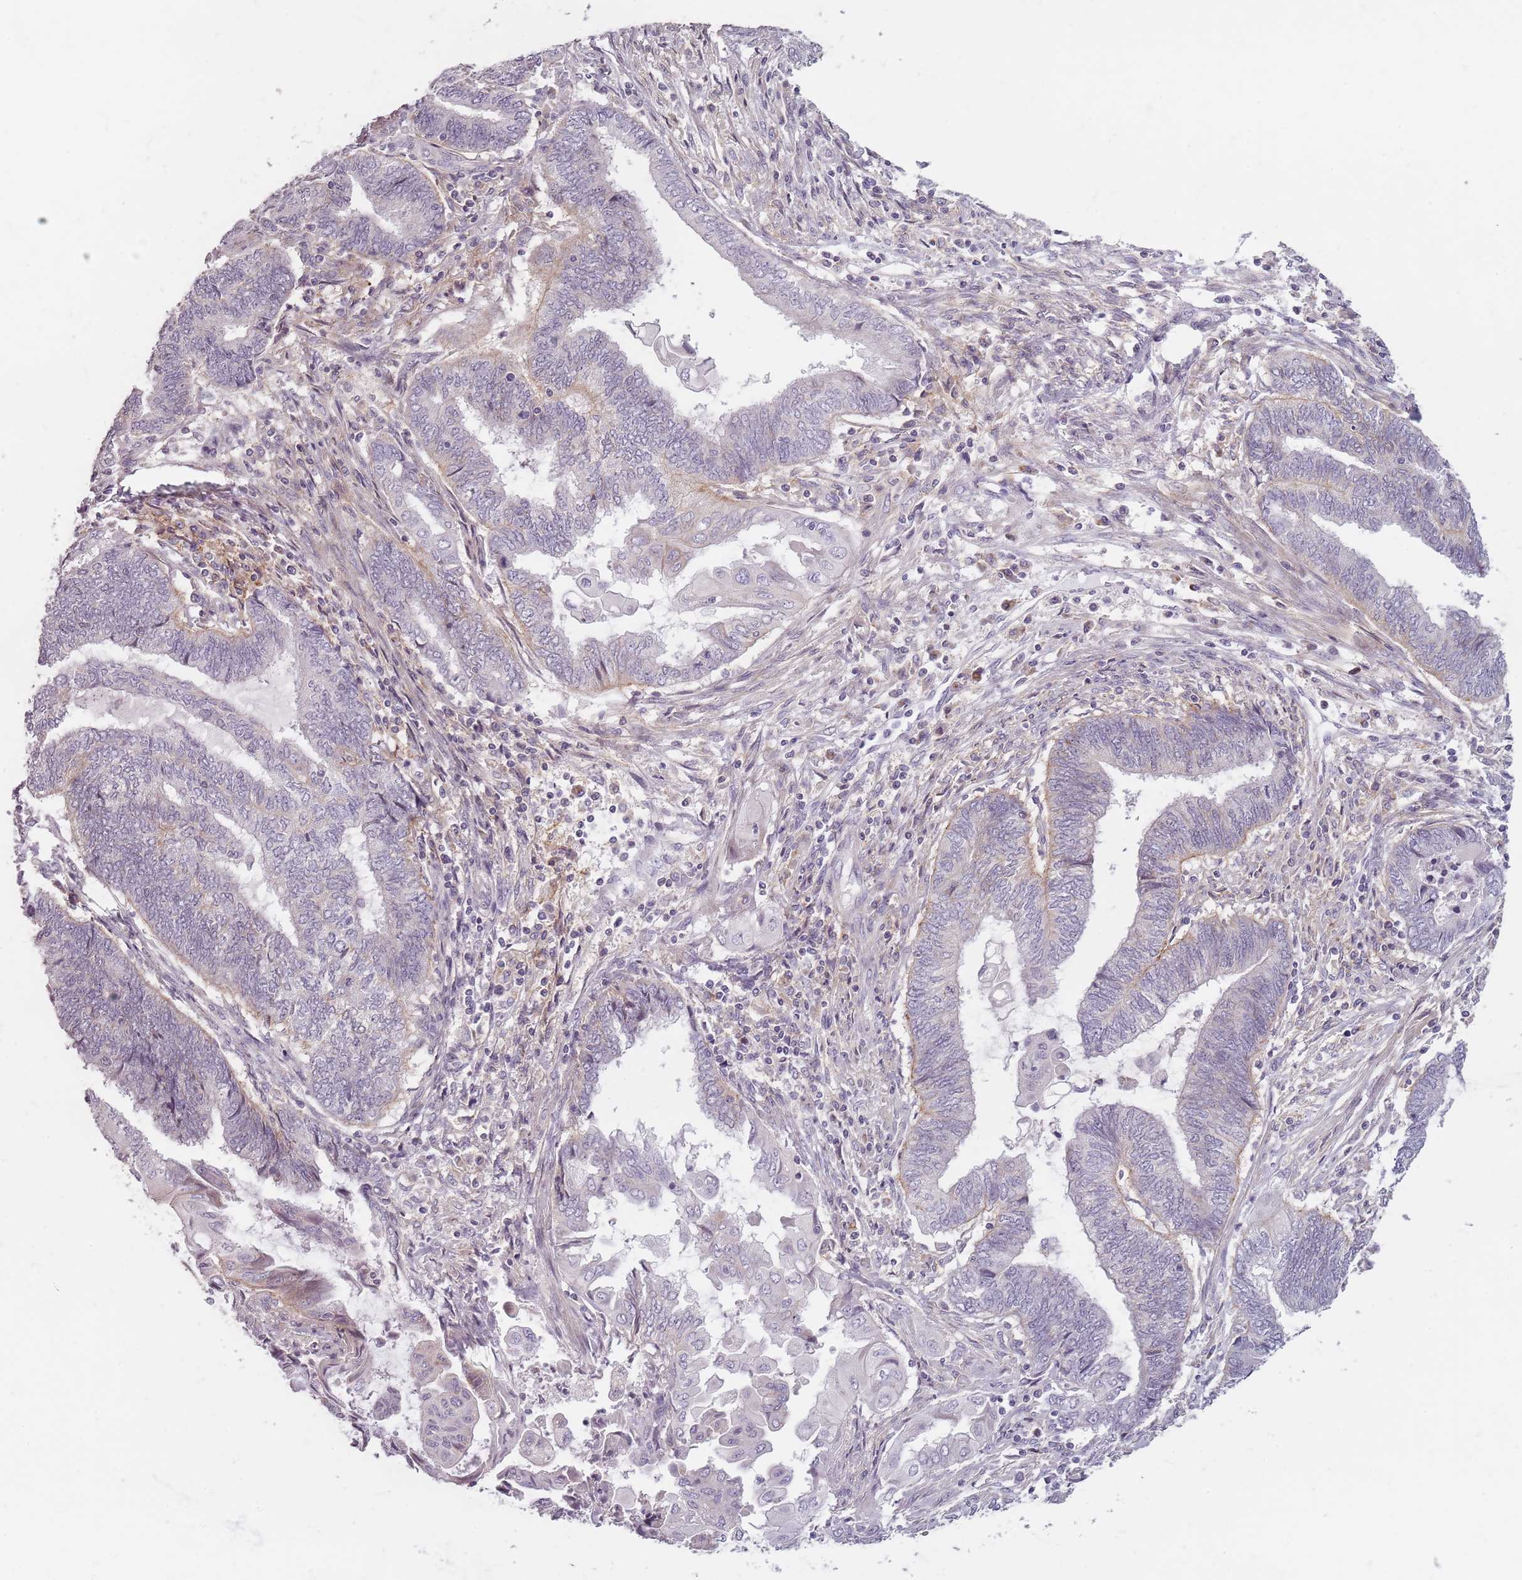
{"staining": {"intensity": "negative", "quantity": "none", "location": "none"}, "tissue": "endometrial cancer", "cell_type": "Tumor cells", "image_type": "cancer", "snomed": [{"axis": "morphology", "description": "Adenocarcinoma, NOS"}, {"axis": "topography", "description": "Uterus"}, {"axis": "topography", "description": "Endometrium"}], "caption": "This micrograph is of adenocarcinoma (endometrial) stained with immunohistochemistry (IHC) to label a protein in brown with the nuclei are counter-stained blue. There is no staining in tumor cells.", "gene": "SYNGR3", "patient": {"sex": "female", "age": 70}}